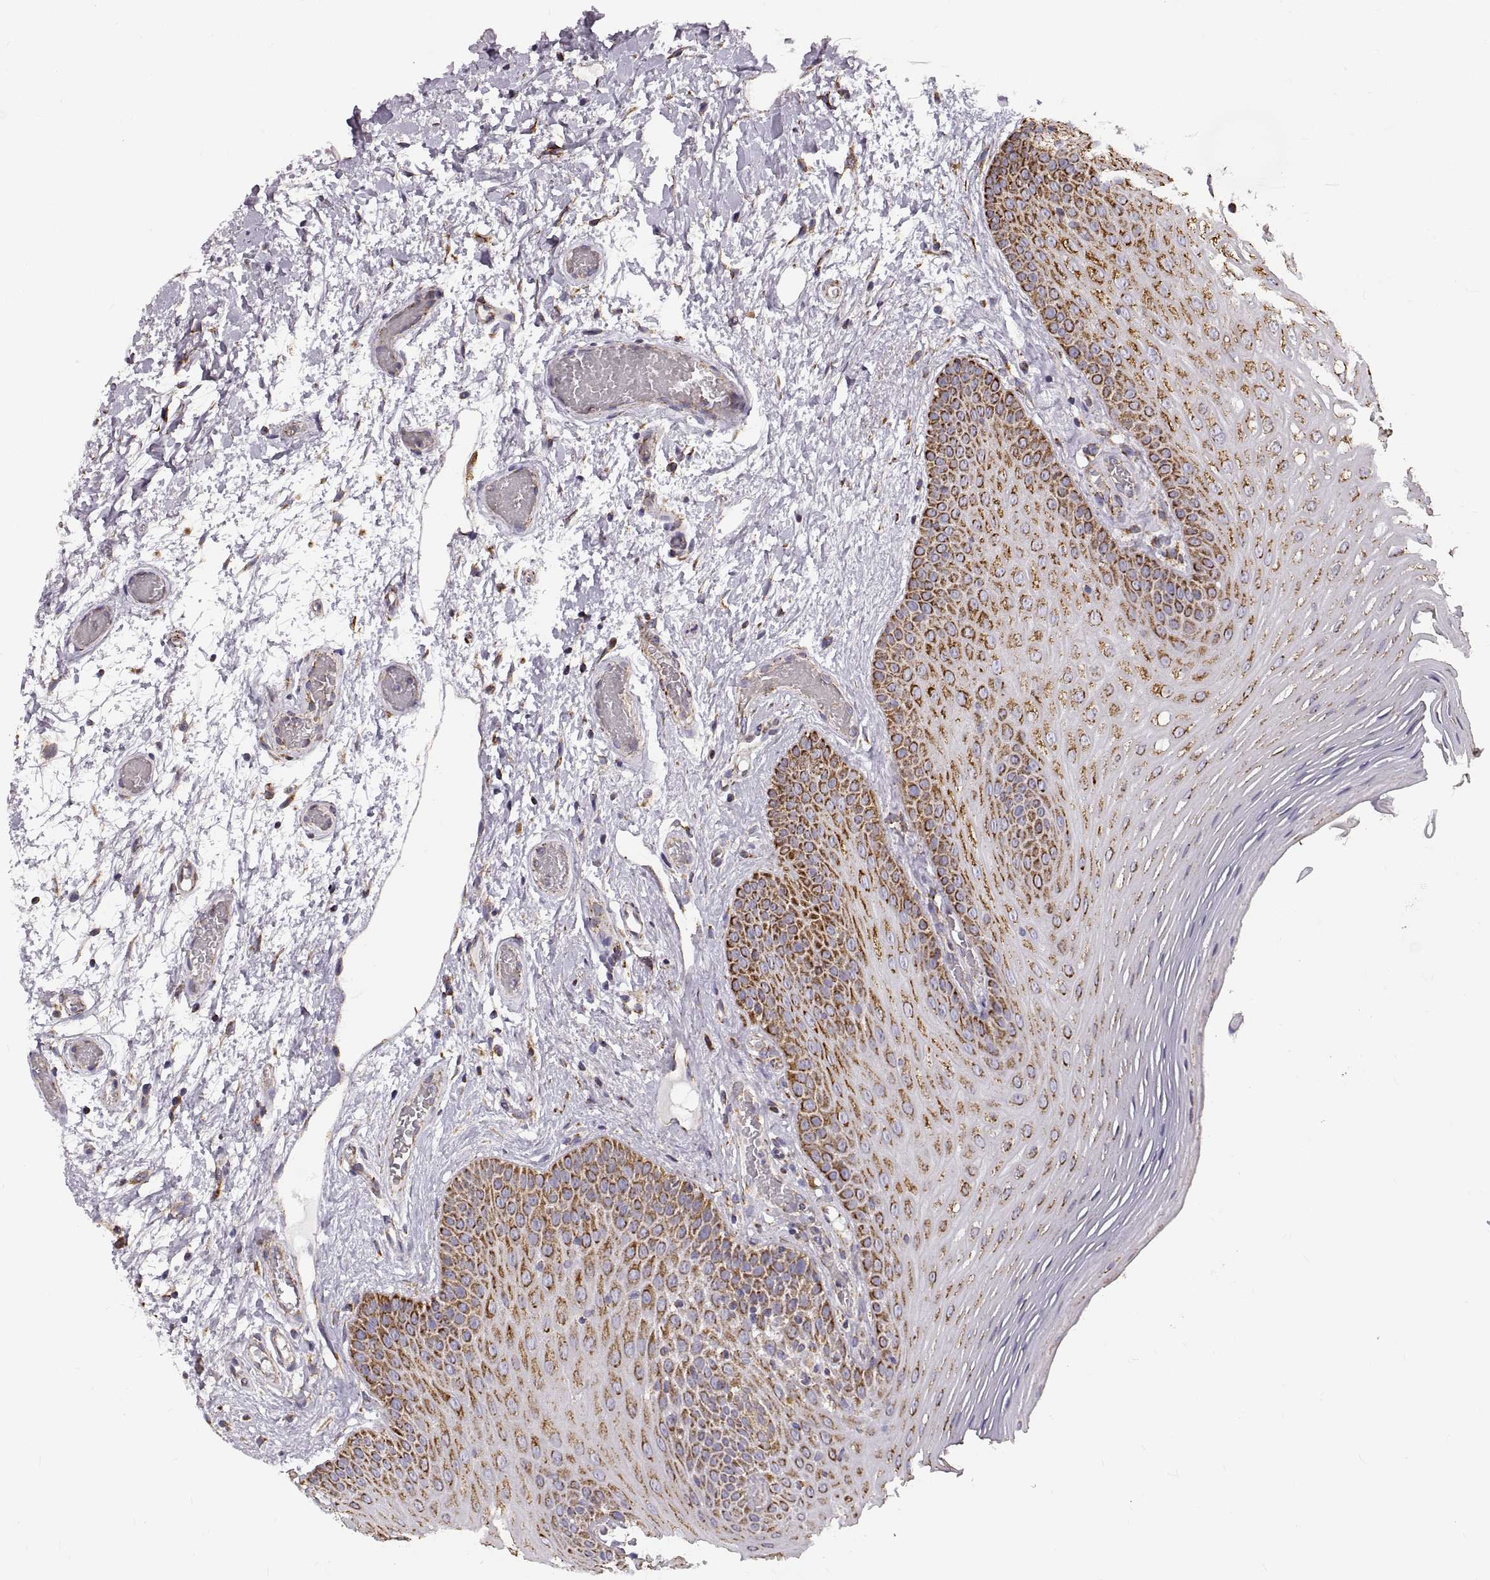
{"staining": {"intensity": "strong", "quantity": ">75%", "location": "cytoplasmic/membranous"}, "tissue": "oral mucosa", "cell_type": "Squamous epithelial cells", "image_type": "normal", "snomed": [{"axis": "morphology", "description": "Normal tissue, NOS"}, {"axis": "morphology", "description": "Squamous cell carcinoma, NOS"}, {"axis": "topography", "description": "Oral tissue"}, {"axis": "topography", "description": "Head-Neck"}], "caption": "High-power microscopy captured an immunohistochemistry (IHC) photomicrograph of benign oral mucosa, revealing strong cytoplasmic/membranous positivity in approximately >75% of squamous epithelial cells.", "gene": "ARSD", "patient": {"sex": "male", "age": 78}}